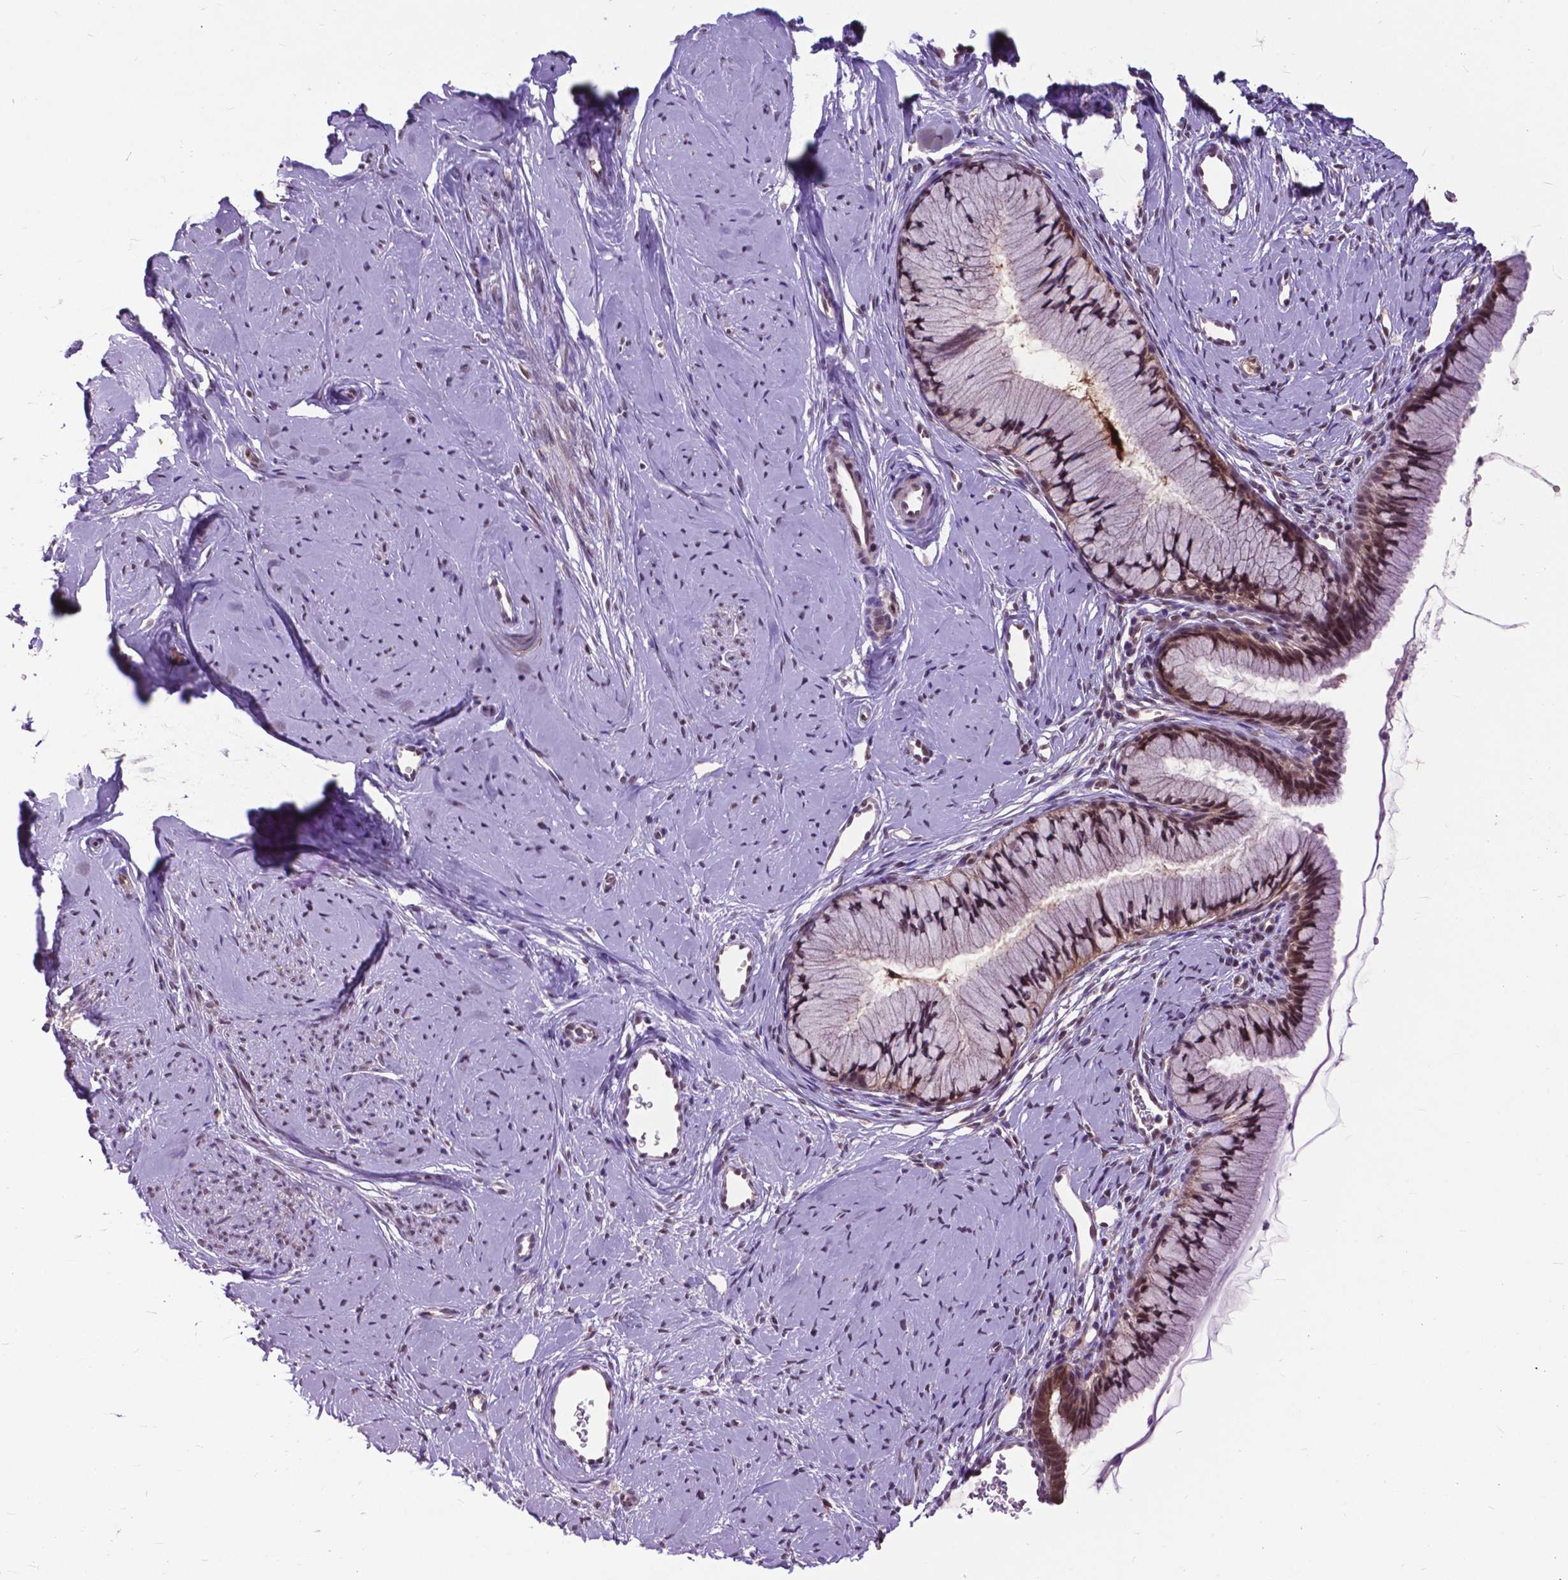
{"staining": {"intensity": "moderate", "quantity": ">75%", "location": "nuclear"}, "tissue": "cervix", "cell_type": "Glandular cells", "image_type": "normal", "snomed": [{"axis": "morphology", "description": "Normal tissue, NOS"}, {"axis": "topography", "description": "Cervix"}], "caption": "The immunohistochemical stain highlights moderate nuclear positivity in glandular cells of normal cervix.", "gene": "FAF1", "patient": {"sex": "female", "age": 40}}